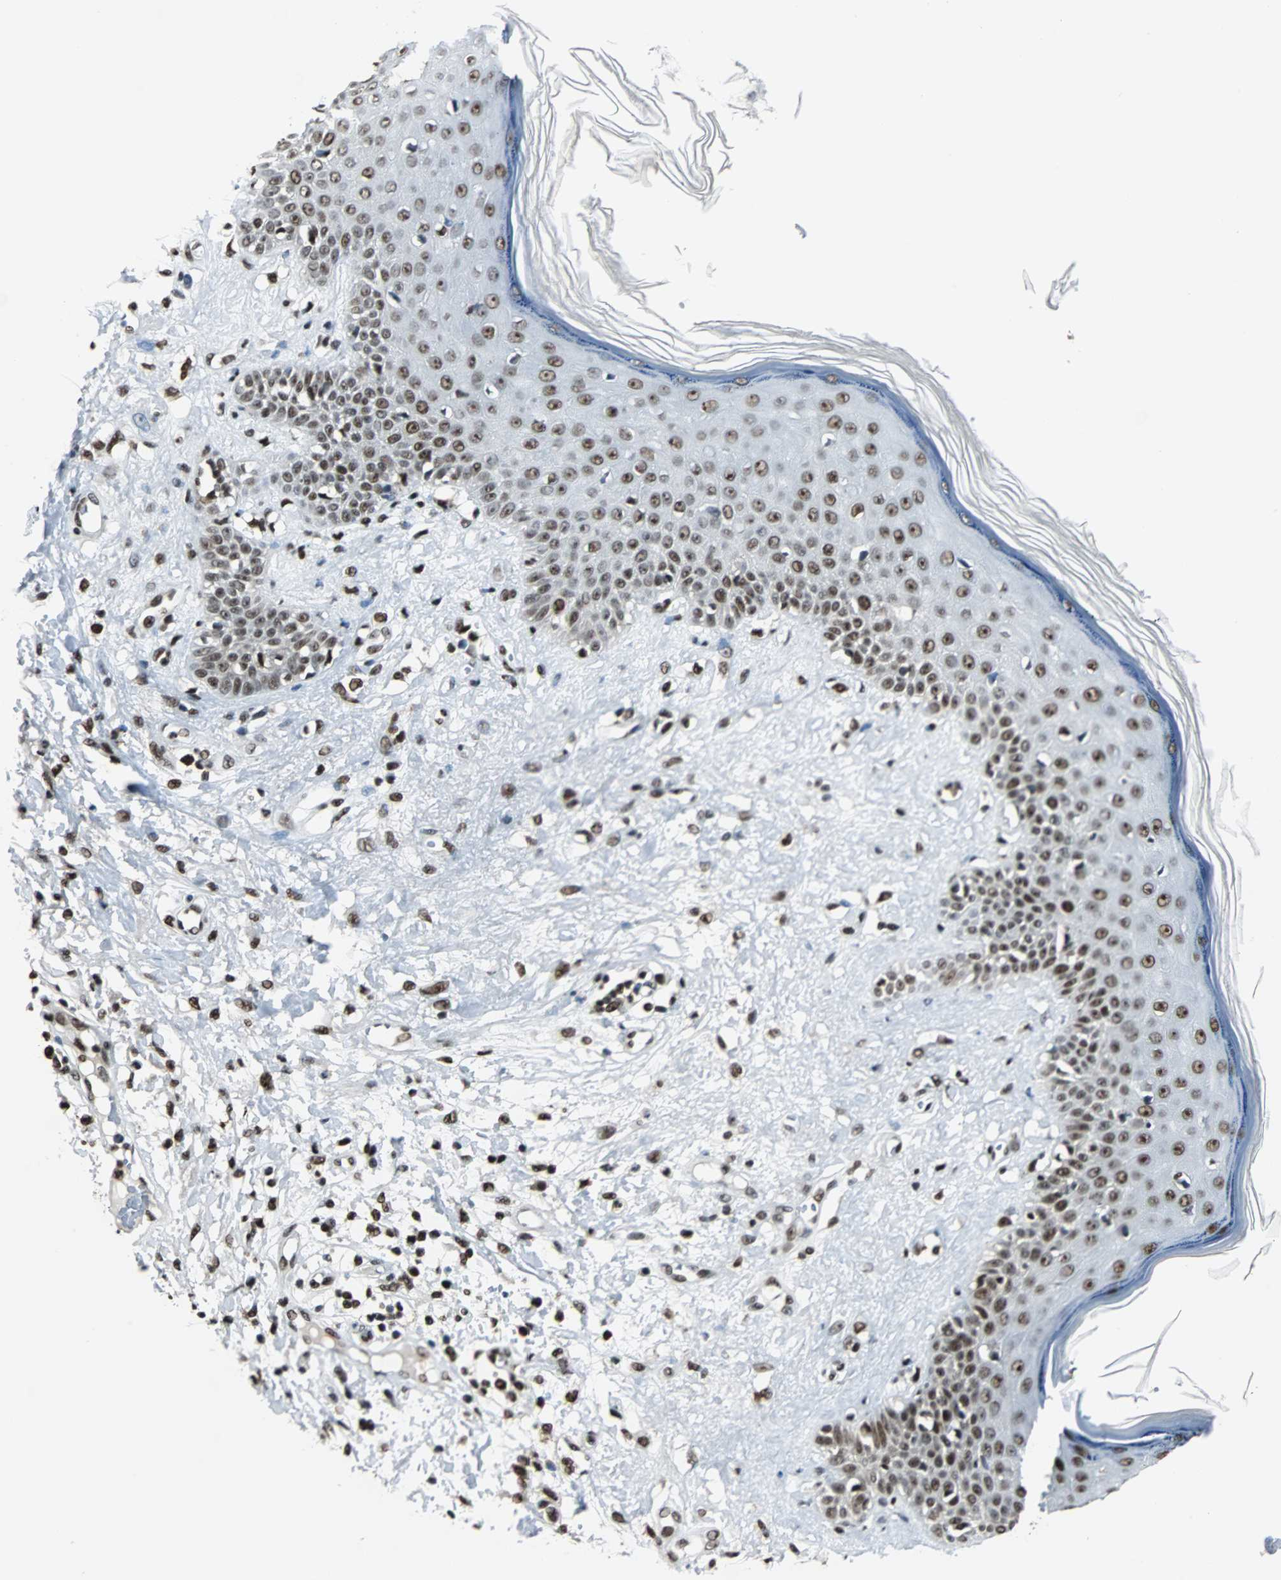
{"staining": {"intensity": "moderate", "quantity": ">75%", "location": "nuclear"}, "tissue": "skin cancer", "cell_type": "Tumor cells", "image_type": "cancer", "snomed": [{"axis": "morphology", "description": "Squamous cell carcinoma, NOS"}, {"axis": "topography", "description": "Skin"}], "caption": "Skin cancer (squamous cell carcinoma) stained for a protein exhibits moderate nuclear positivity in tumor cells.", "gene": "XRCC4", "patient": {"sex": "female", "age": 78}}